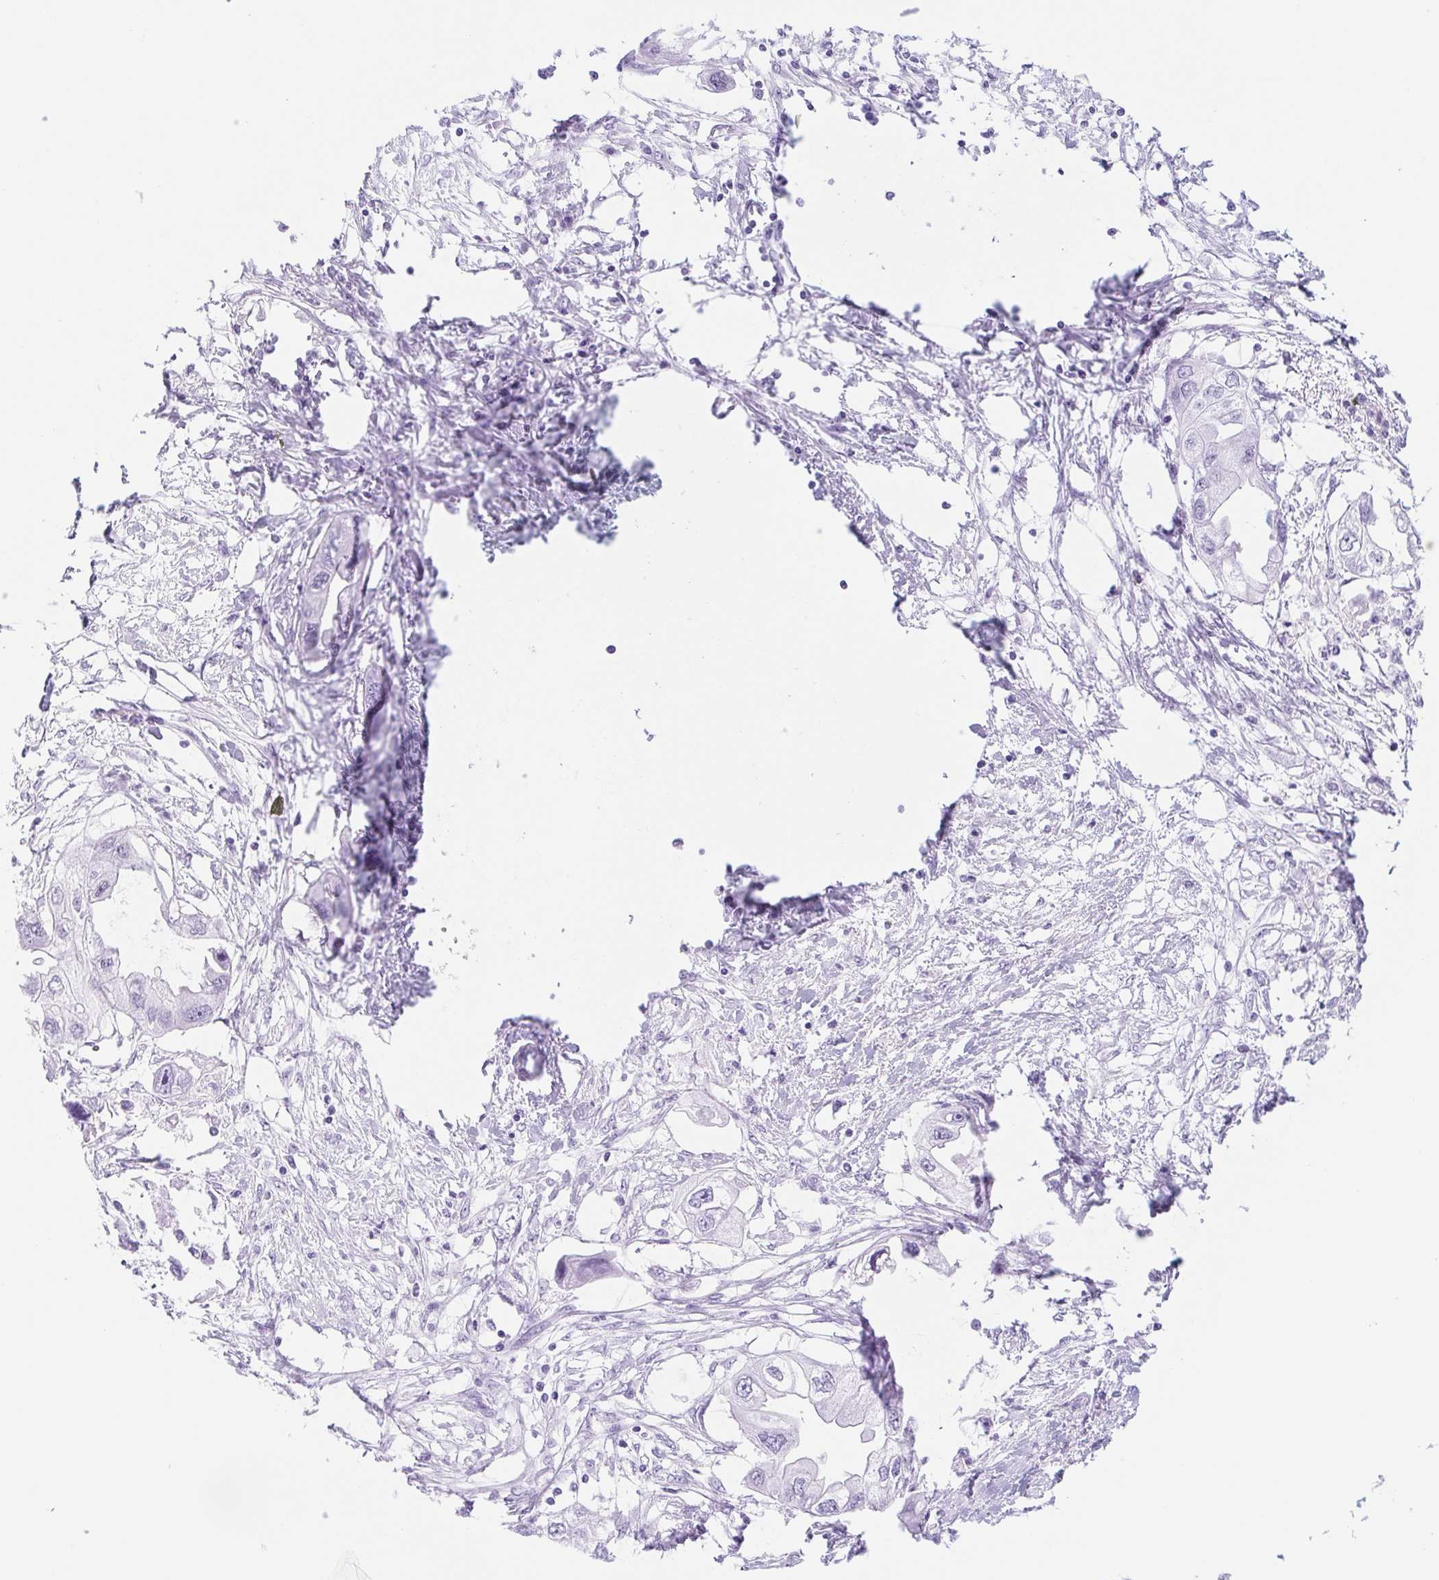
{"staining": {"intensity": "negative", "quantity": "none", "location": "none"}, "tissue": "endometrial cancer", "cell_type": "Tumor cells", "image_type": "cancer", "snomed": [{"axis": "morphology", "description": "Adenocarcinoma, NOS"}, {"axis": "morphology", "description": "Adenocarcinoma, metastatic, NOS"}, {"axis": "topography", "description": "Adipose tissue"}, {"axis": "topography", "description": "Endometrium"}], "caption": "Tumor cells show no significant staining in endometrial cancer. (Stains: DAB IHC with hematoxylin counter stain, Microscopy: brightfield microscopy at high magnification).", "gene": "CYP21A2", "patient": {"sex": "female", "age": 67}}